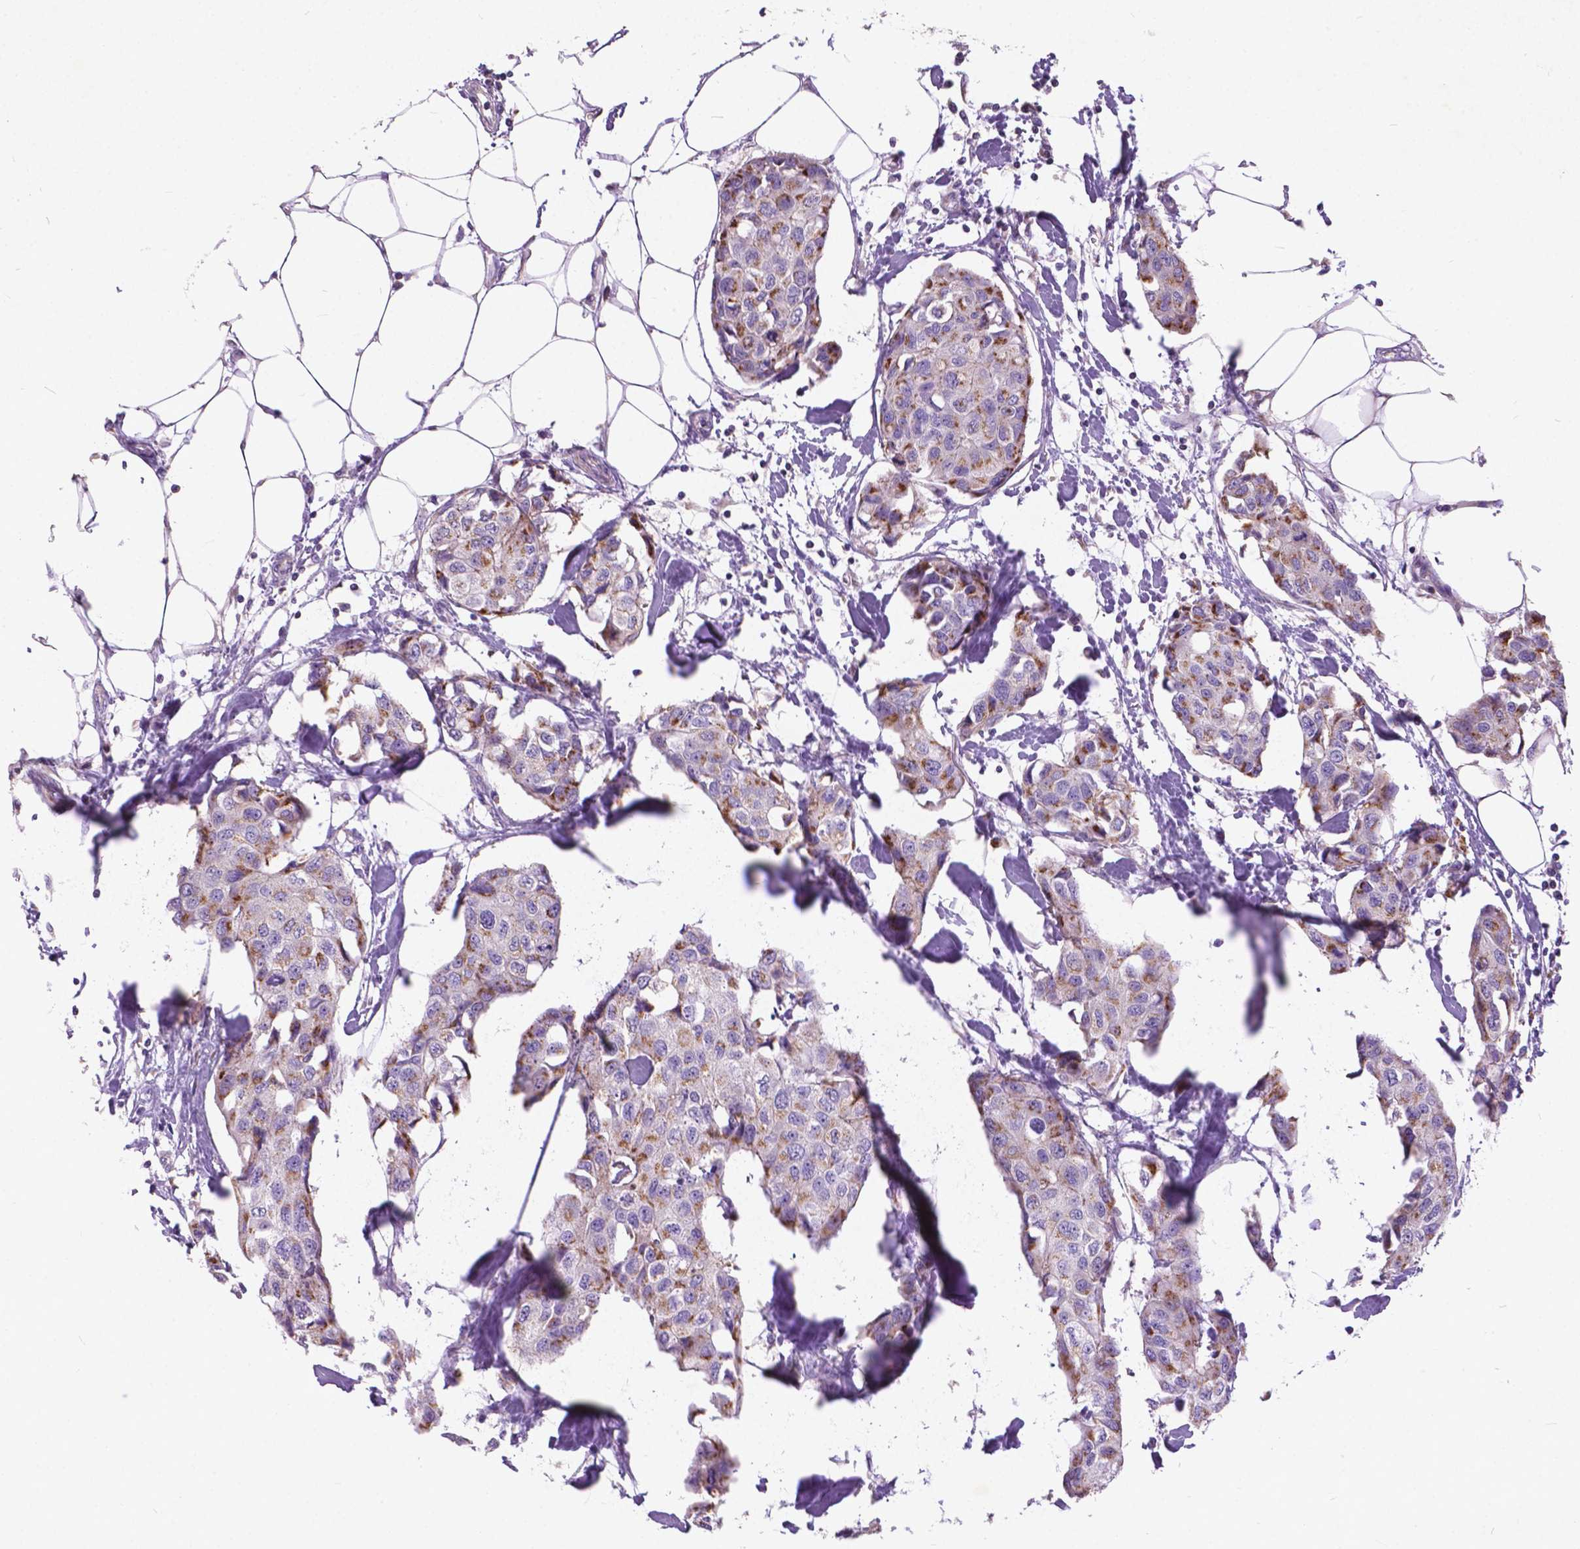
{"staining": {"intensity": "weak", "quantity": ">75%", "location": "cytoplasmic/membranous"}, "tissue": "breast cancer", "cell_type": "Tumor cells", "image_type": "cancer", "snomed": [{"axis": "morphology", "description": "Duct carcinoma"}, {"axis": "topography", "description": "Breast"}], "caption": "The photomicrograph displays a brown stain indicating the presence of a protein in the cytoplasmic/membranous of tumor cells in infiltrating ductal carcinoma (breast).", "gene": "ATG4D", "patient": {"sex": "female", "age": 80}}